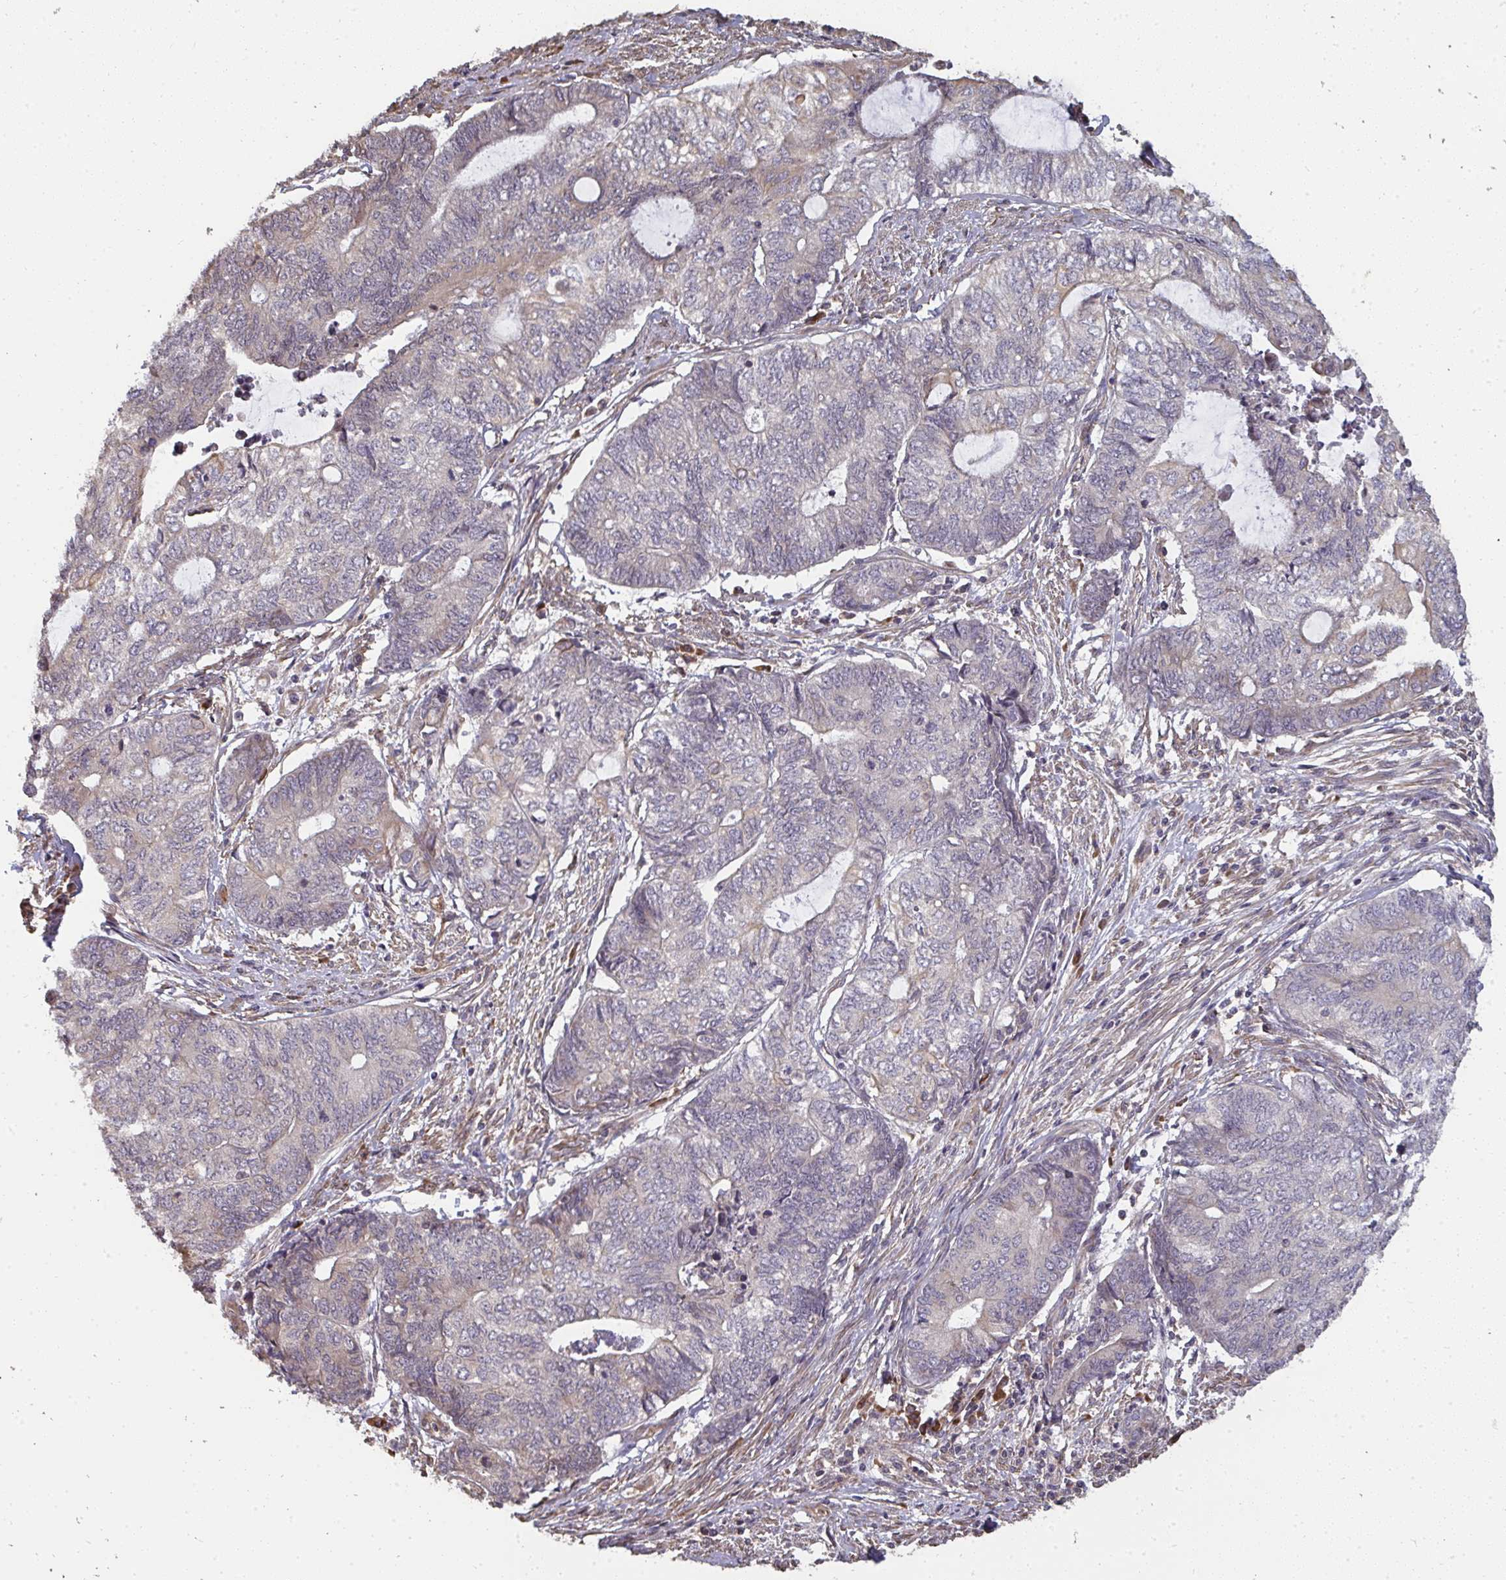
{"staining": {"intensity": "weak", "quantity": "<25%", "location": "cytoplasmic/membranous"}, "tissue": "endometrial cancer", "cell_type": "Tumor cells", "image_type": "cancer", "snomed": [{"axis": "morphology", "description": "Adenocarcinoma, NOS"}, {"axis": "topography", "description": "Uterus"}, {"axis": "topography", "description": "Endometrium"}], "caption": "This is an IHC image of human adenocarcinoma (endometrial). There is no positivity in tumor cells.", "gene": "ZFYVE28", "patient": {"sex": "female", "age": 70}}